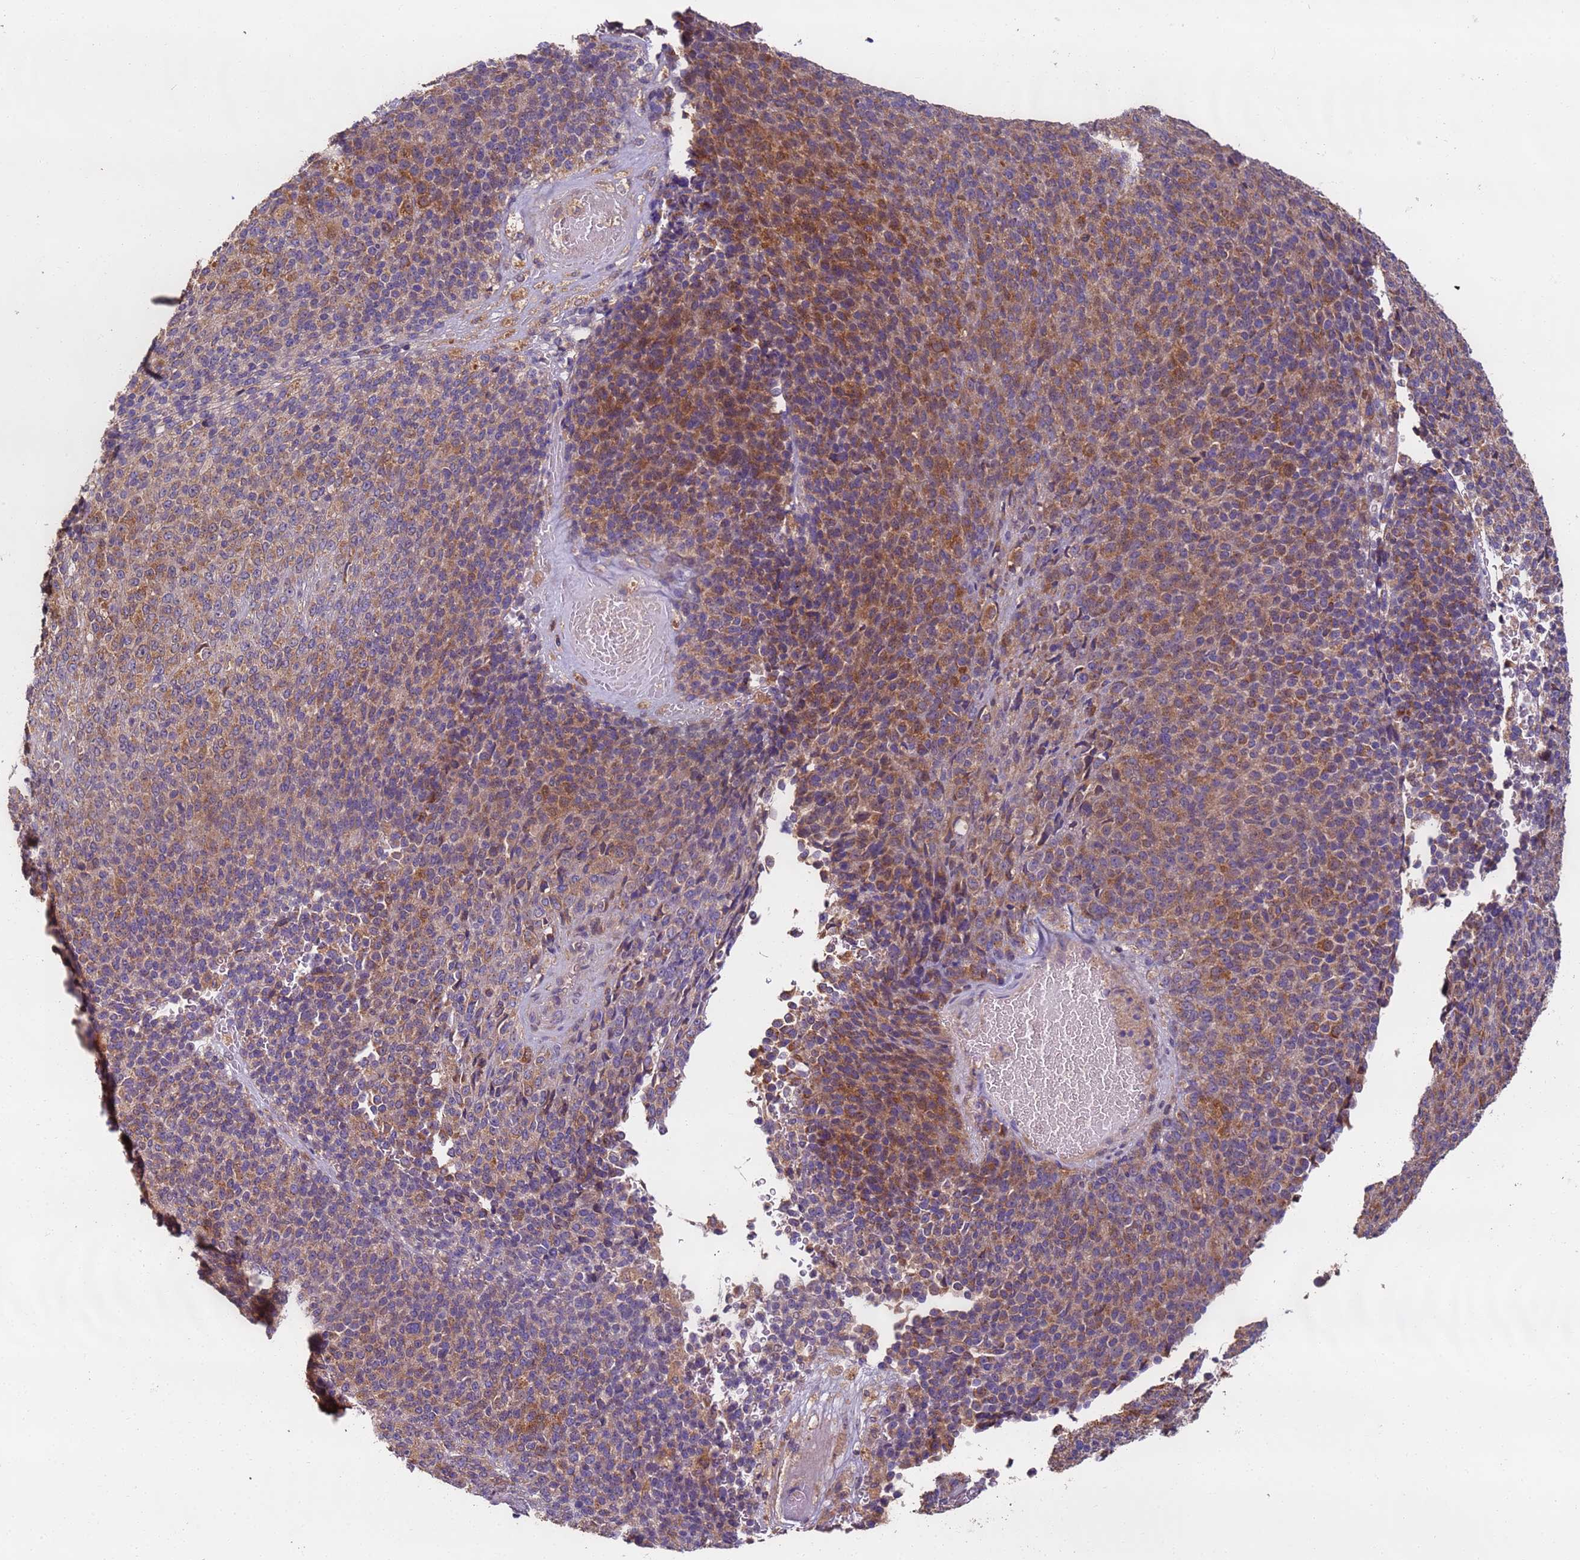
{"staining": {"intensity": "moderate", "quantity": "25%-75%", "location": "cytoplasmic/membranous"}, "tissue": "melanoma", "cell_type": "Tumor cells", "image_type": "cancer", "snomed": [{"axis": "morphology", "description": "Malignant melanoma, Metastatic site"}, {"axis": "topography", "description": "Brain"}], "caption": "There is medium levels of moderate cytoplasmic/membranous expression in tumor cells of melanoma, as demonstrated by immunohistochemical staining (brown color).", "gene": "TIGAR", "patient": {"sex": "female", "age": 56}}